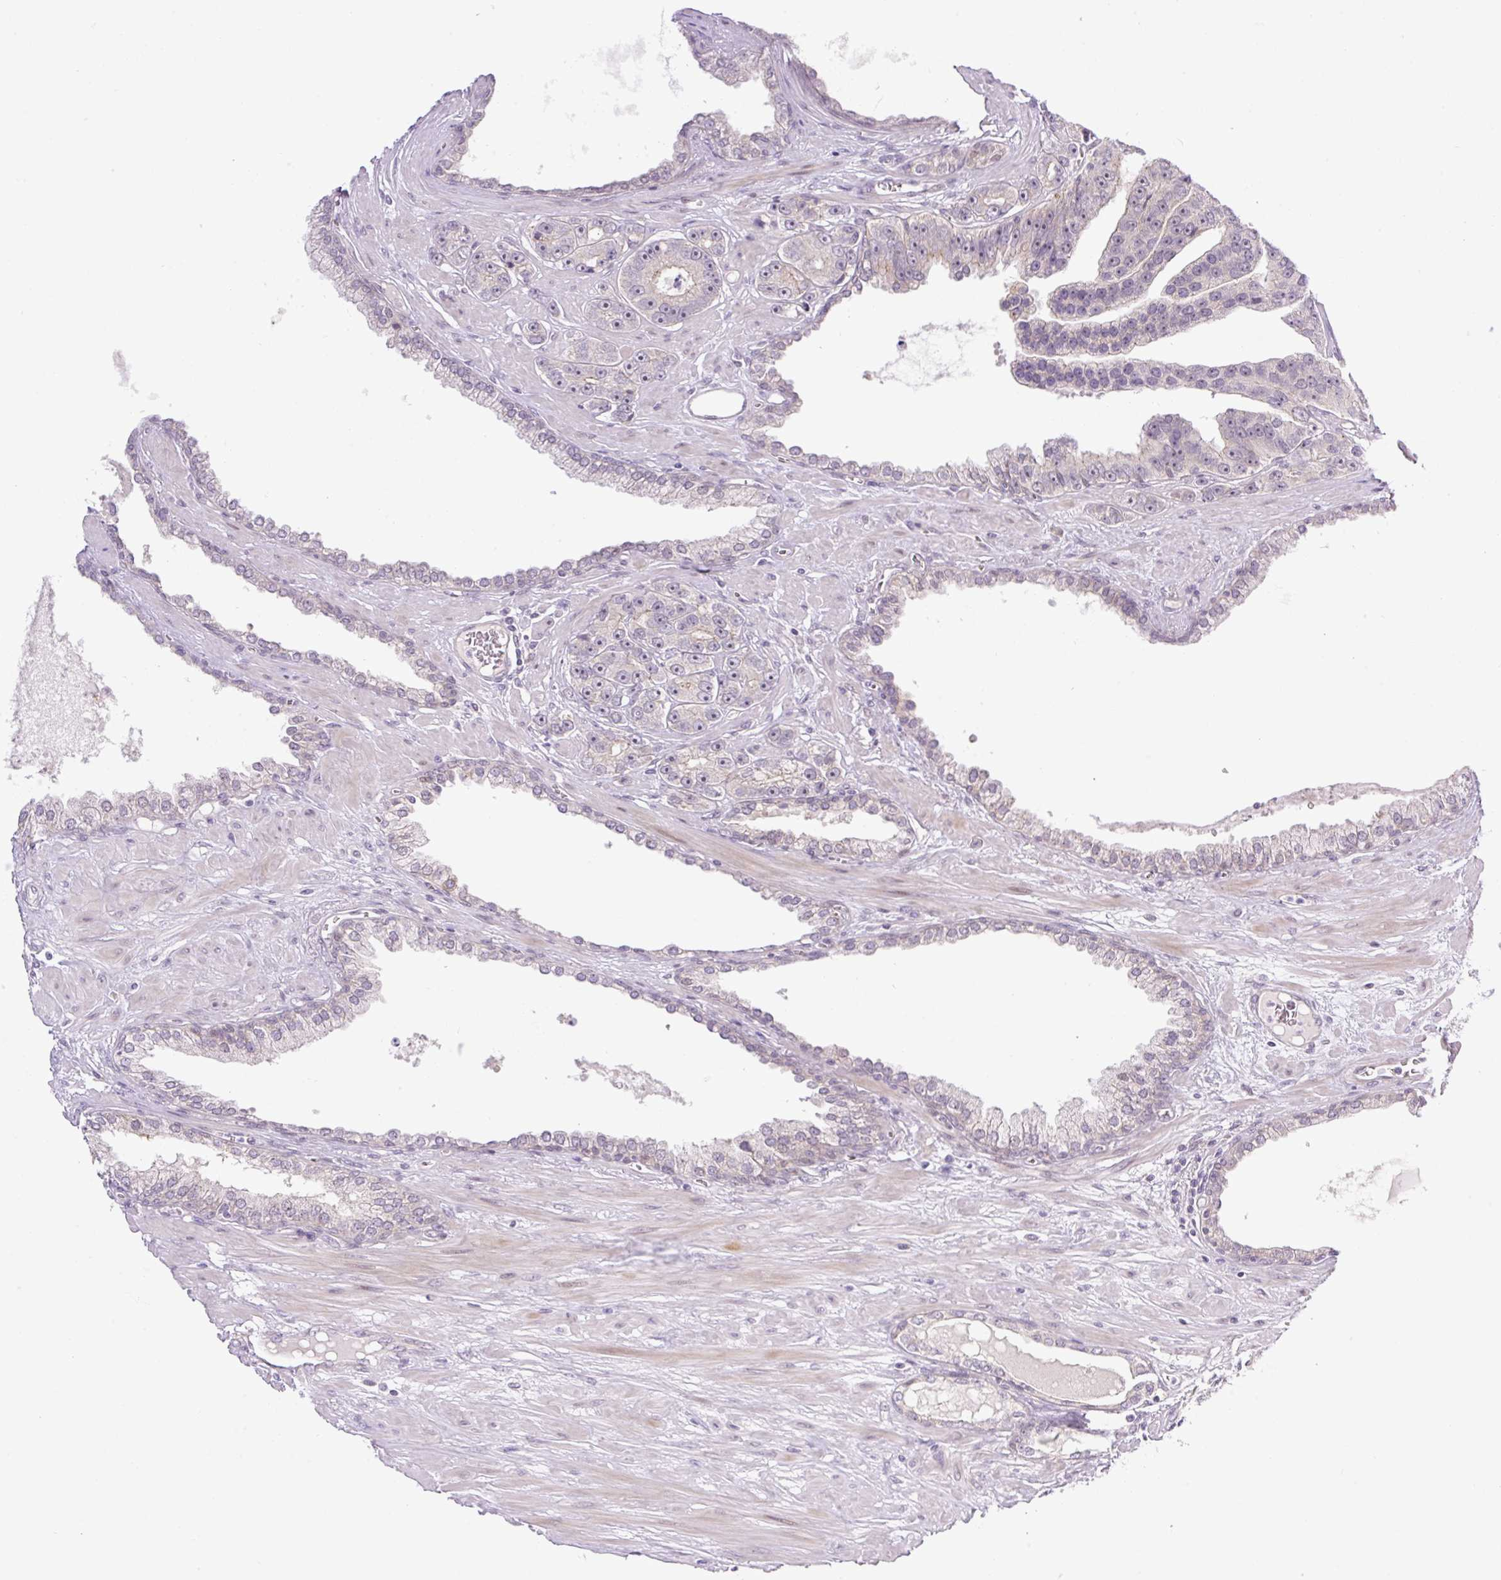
{"staining": {"intensity": "negative", "quantity": "none", "location": "none"}, "tissue": "prostate cancer", "cell_type": "Tumor cells", "image_type": "cancer", "snomed": [{"axis": "morphology", "description": "Adenocarcinoma, High grade"}, {"axis": "topography", "description": "Prostate"}], "caption": "The immunohistochemistry (IHC) histopathology image has no significant positivity in tumor cells of prostate high-grade adenocarcinoma tissue.", "gene": "ICE1", "patient": {"sex": "male", "age": 71}}